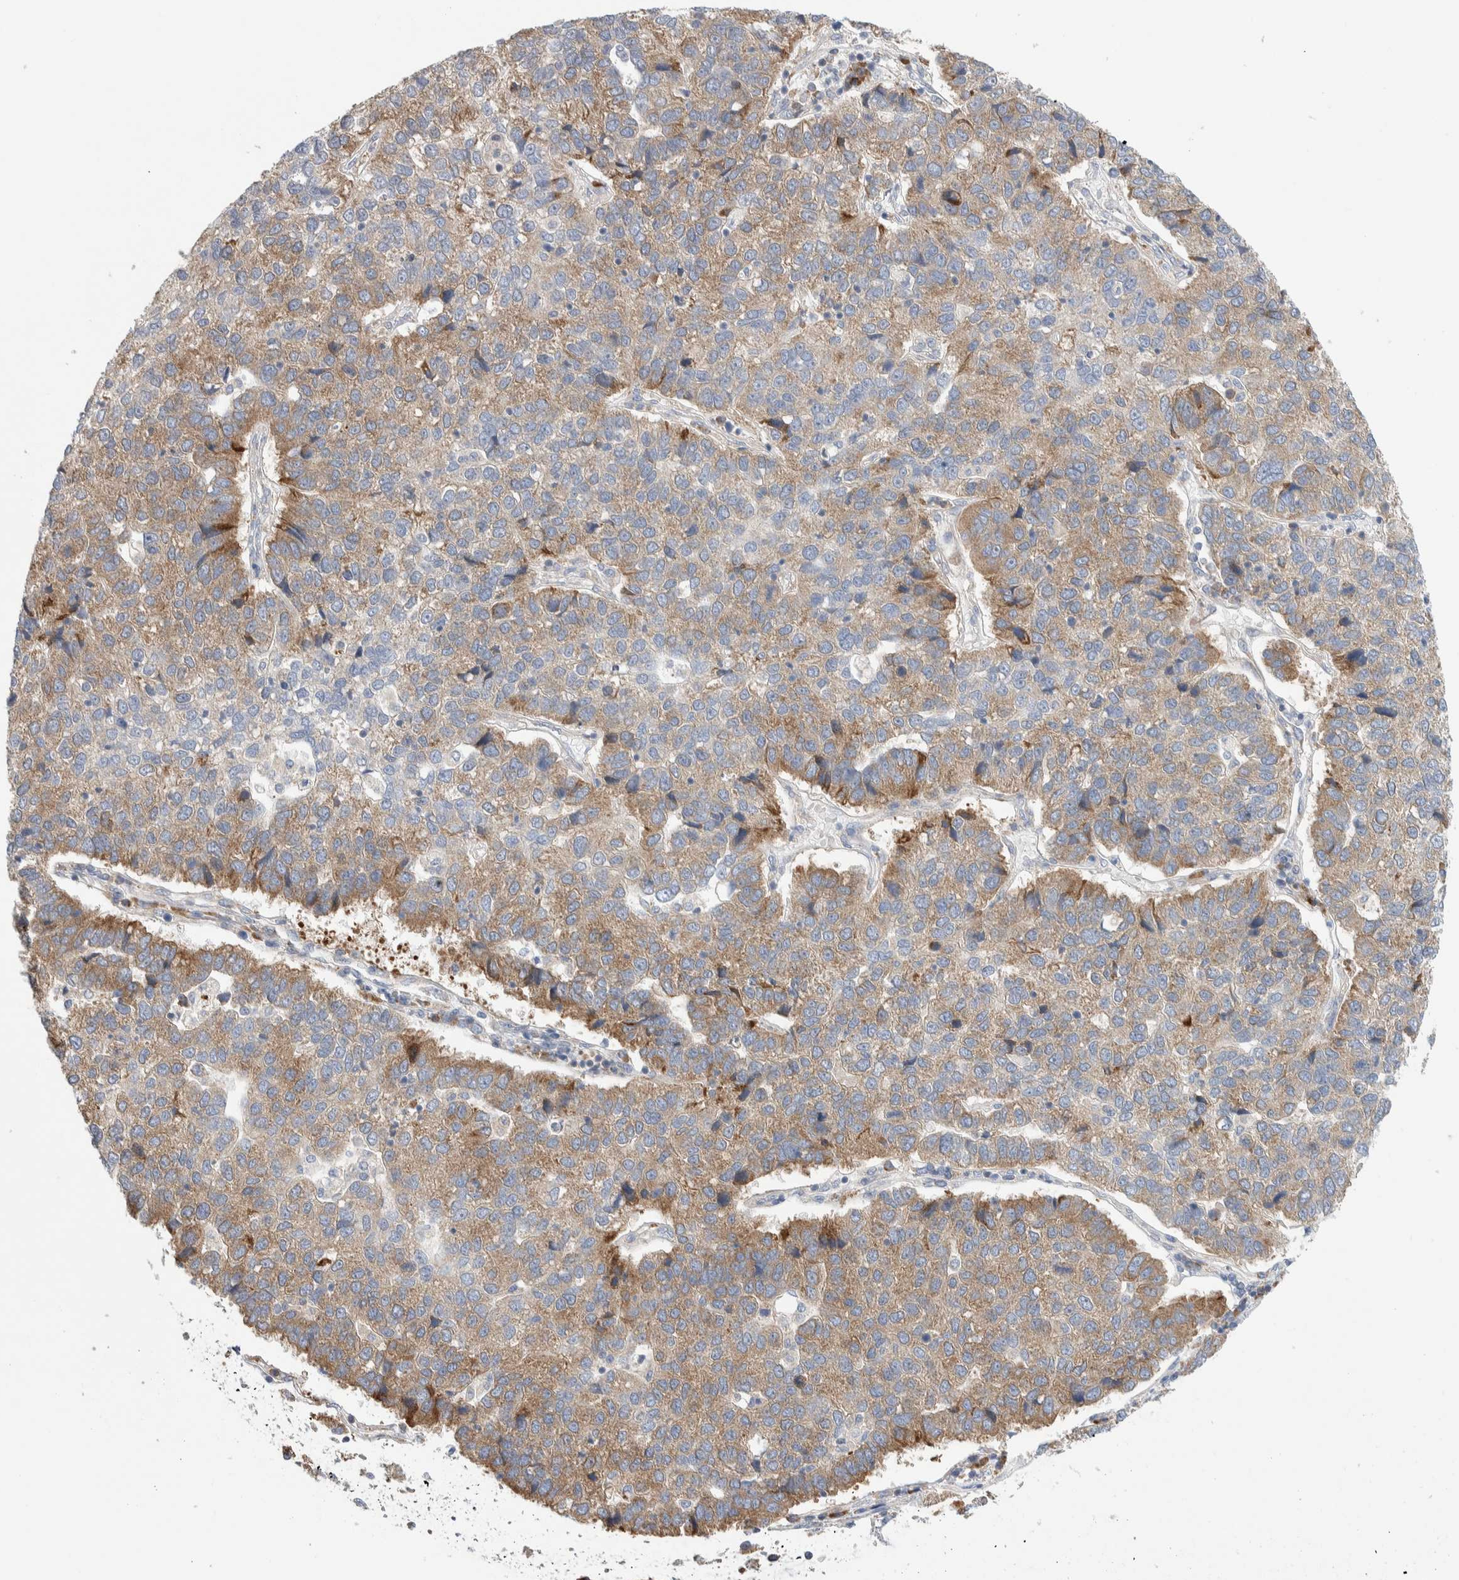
{"staining": {"intensity": "moderate", "quantity": ">75%", "location": "cytoplasmic/membranous"}, "tissue": "pancreatic cancer", "cell_type": "Tumor cells", "image_type": "cancer", "snomed": [{"axis": "morphology", "description": "Adenocarcinoma, NOS"}, {"axis": "topography", "description": "Pancreas"}], "caption": "Immunohistochemical staining of human pancreatic adenocarcinoma exhibits medium levels of moderate cytoplasmic/membranous staining in about >75% of tumor cells.", "gene": "RACK1", "patient": {"sex": "female", "age": 61}}